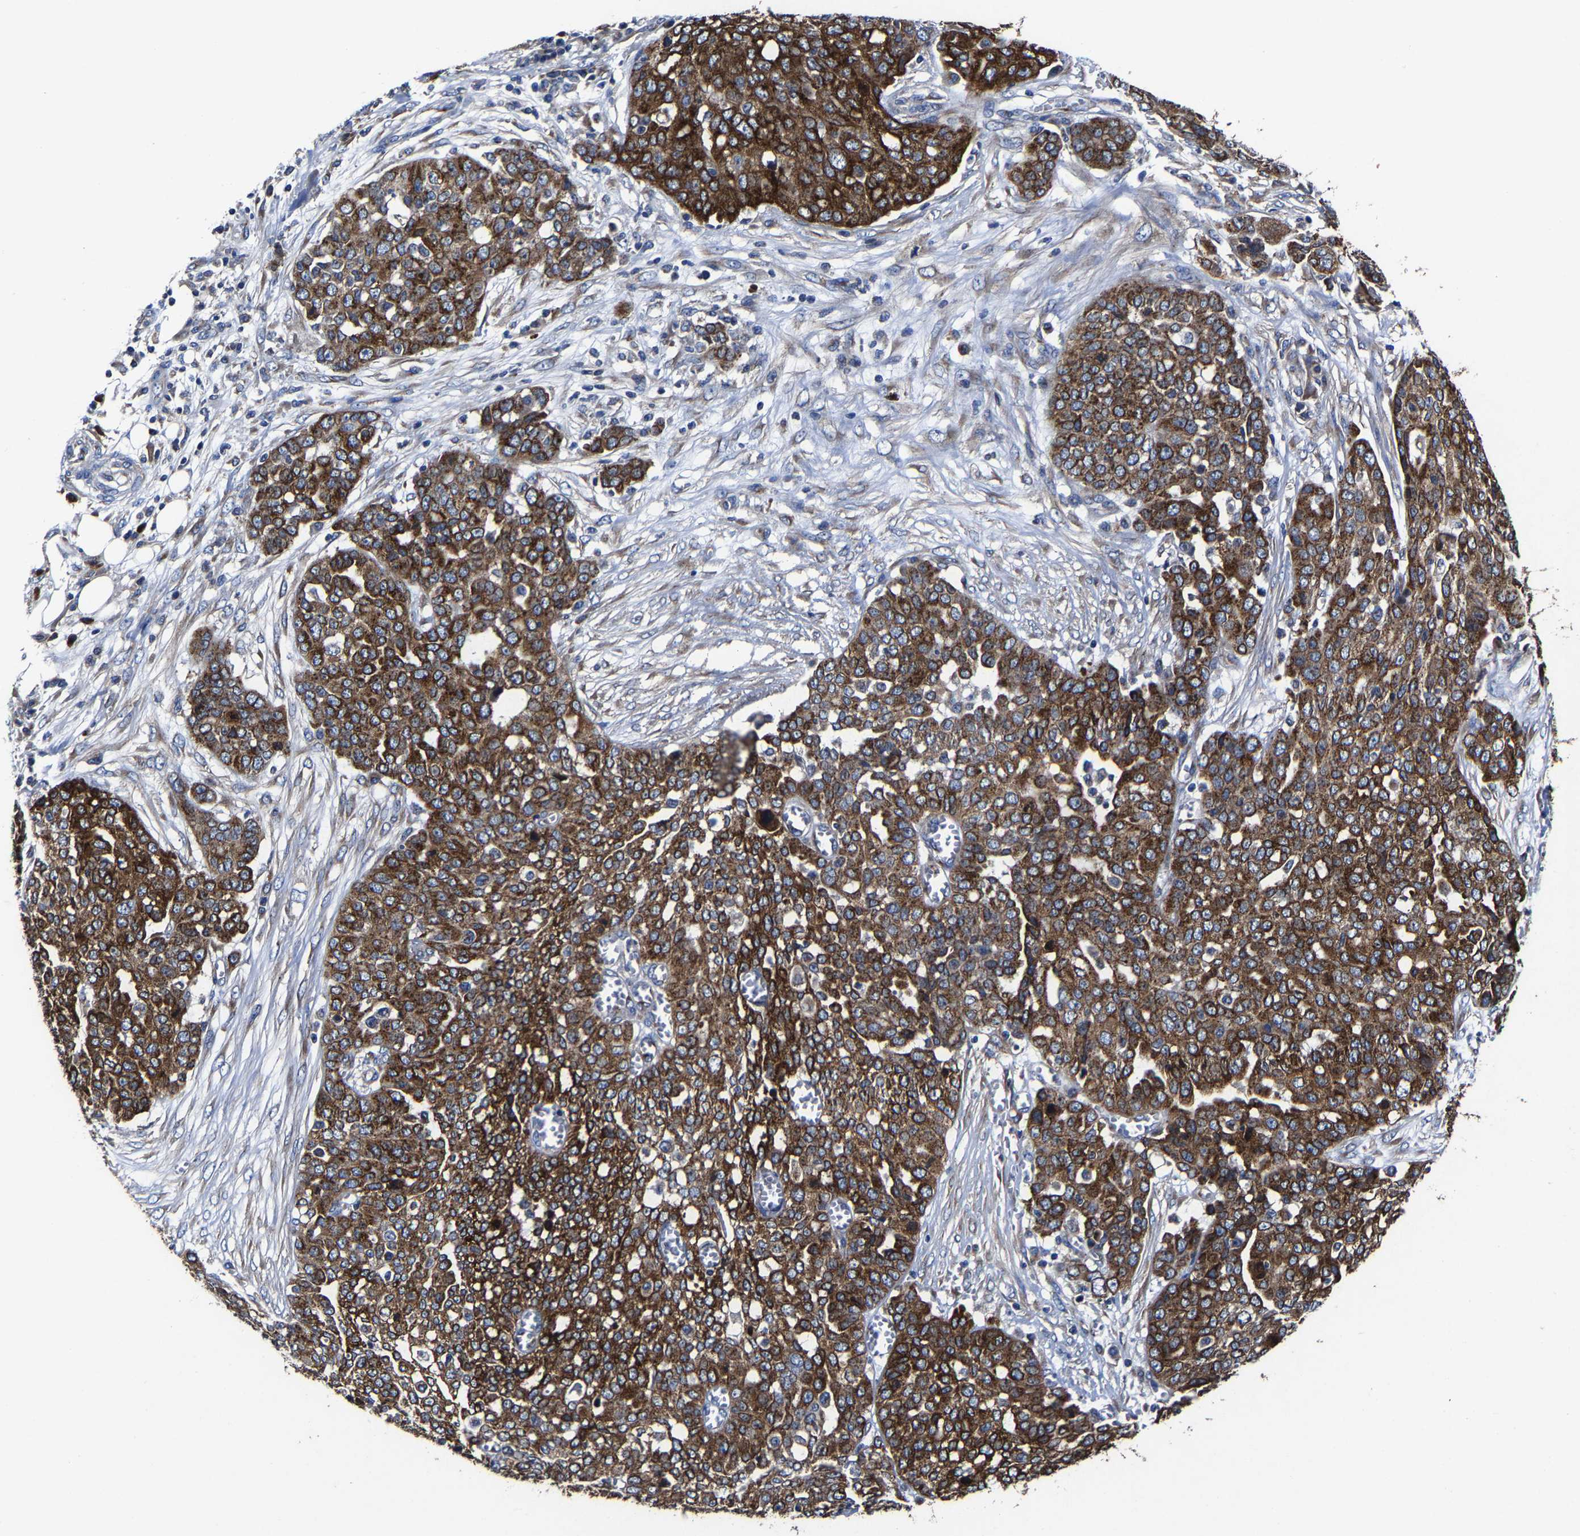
{"staining": {"intensity": "strong", "quantity": ">75%", "location": "cytoplasmic/membranous"}, "tissue": "ovarian cancer", "cell_type": "Tumor cells", "image_type": "cancer", "snomed": [{"axis": "morphology", "description": "Cystadenocarcinoma, serous, NOS"}, {"axis": "topography", "description": "Soft tissue"}, {"axis": "topography", "description": "Ovary"}], "caption": "Immunohistochemistry (IHC) of ovarian cancer (serous cystadenocarcinoma) exhibits high levels of strong cytoplasmic/membranous positivity in approximately >75% of tumor cells. (brown staining indicates protein expression, while blue staining denotes nuclei).", "gene": "EBAG9", "patient": {"sex": "female", "age": 57}}